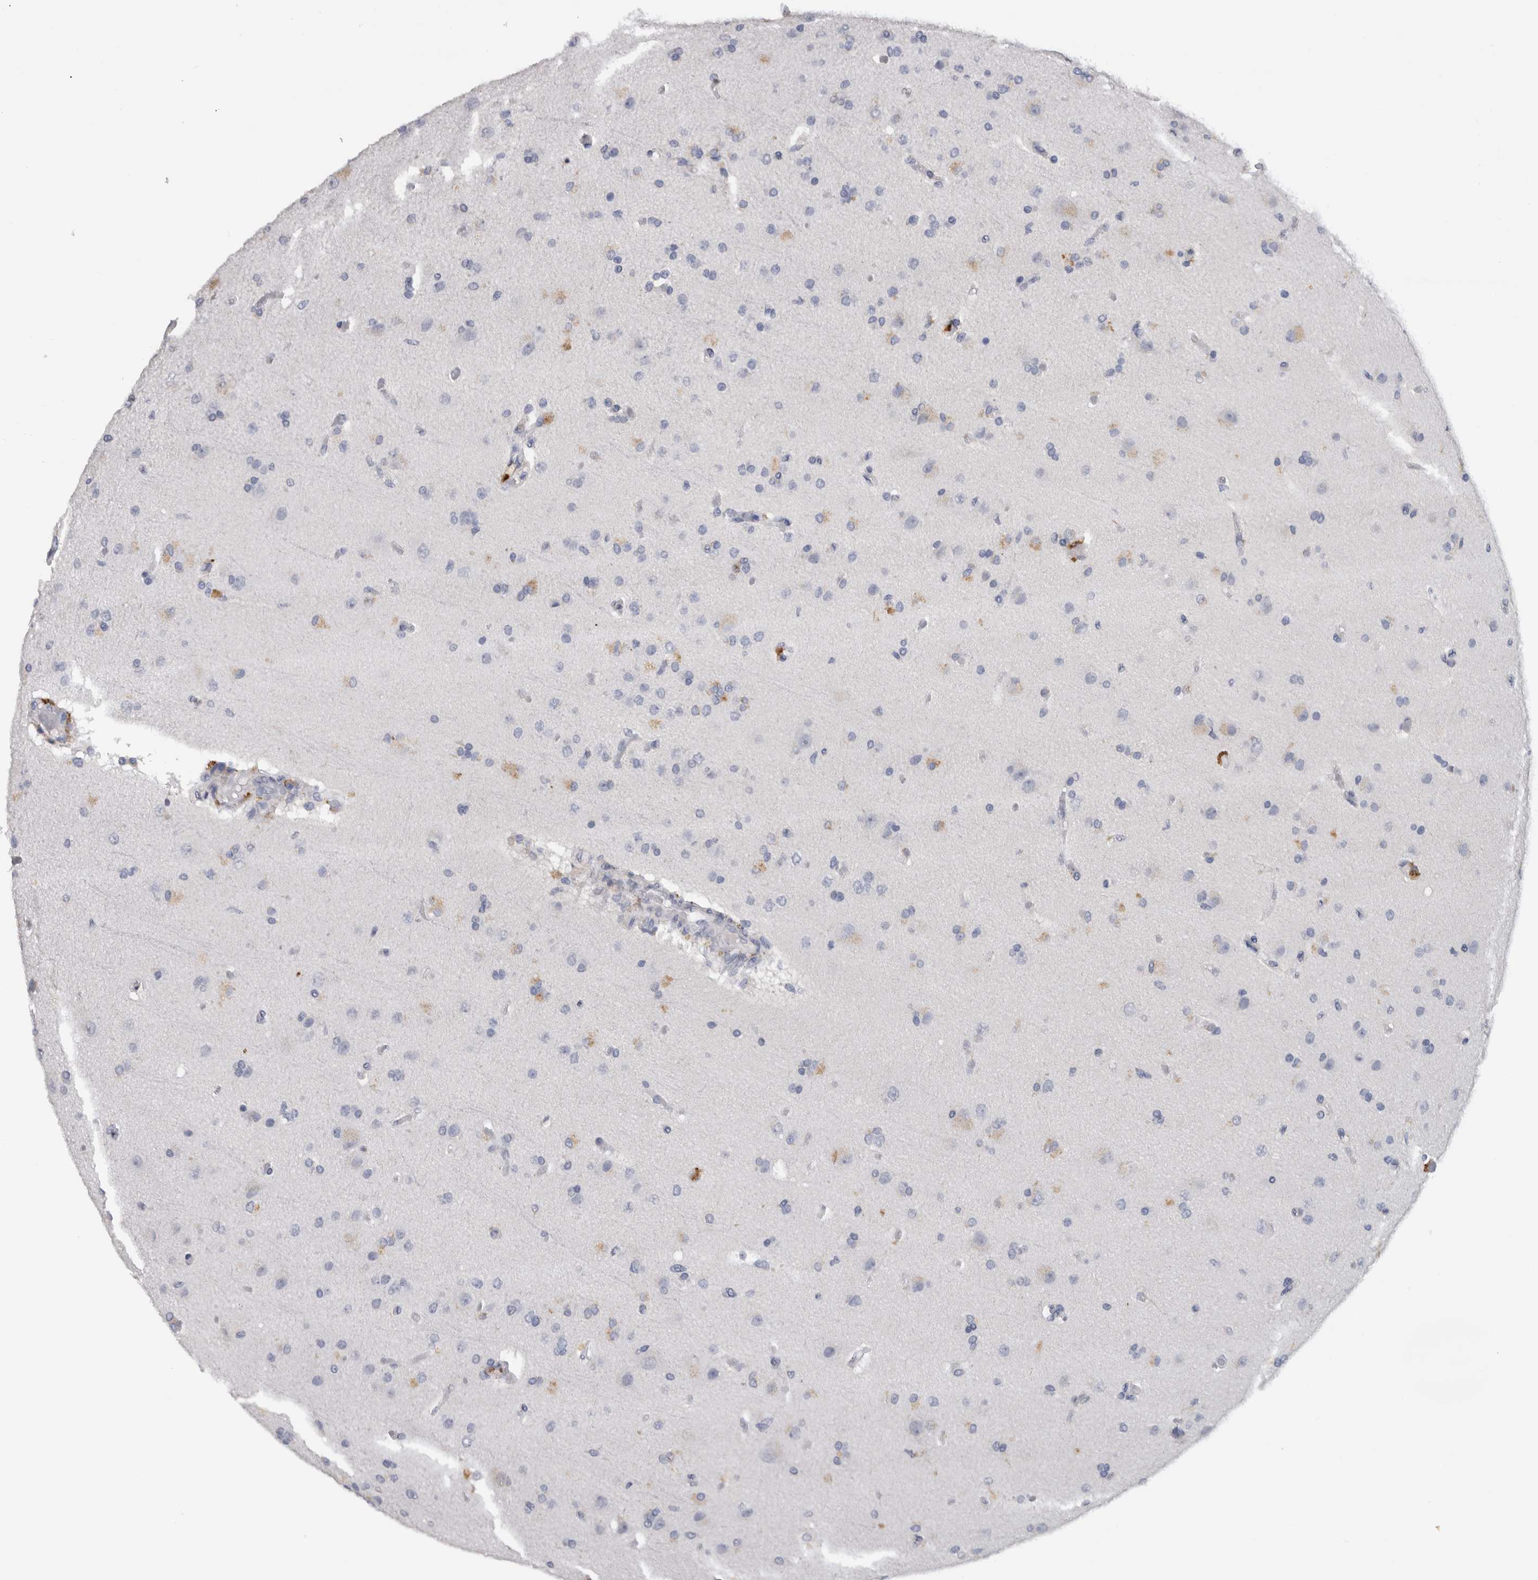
{"staining": {"intensity": "weak", "quantity": "<25%", "location": "cytoplasmic/membranous"}, "tissue": "glioma", "cell_type": "Tumor cells", "image_type": "cancer", "snomed": [{"axis": "morphology", "description": "Glioma, malignant, High grade"}, {"axis": "topography", "description": "Brain"}], "caption": "Immunohistochemistry histopathology image of neoplastic tissue: glioma stained with DAB exhibits no significant protein staining in tumor cells. (IHC, brightfield microscopy, high magnification).", "gene": "CD63", "patient": {"sex": "male", "age": 72}}